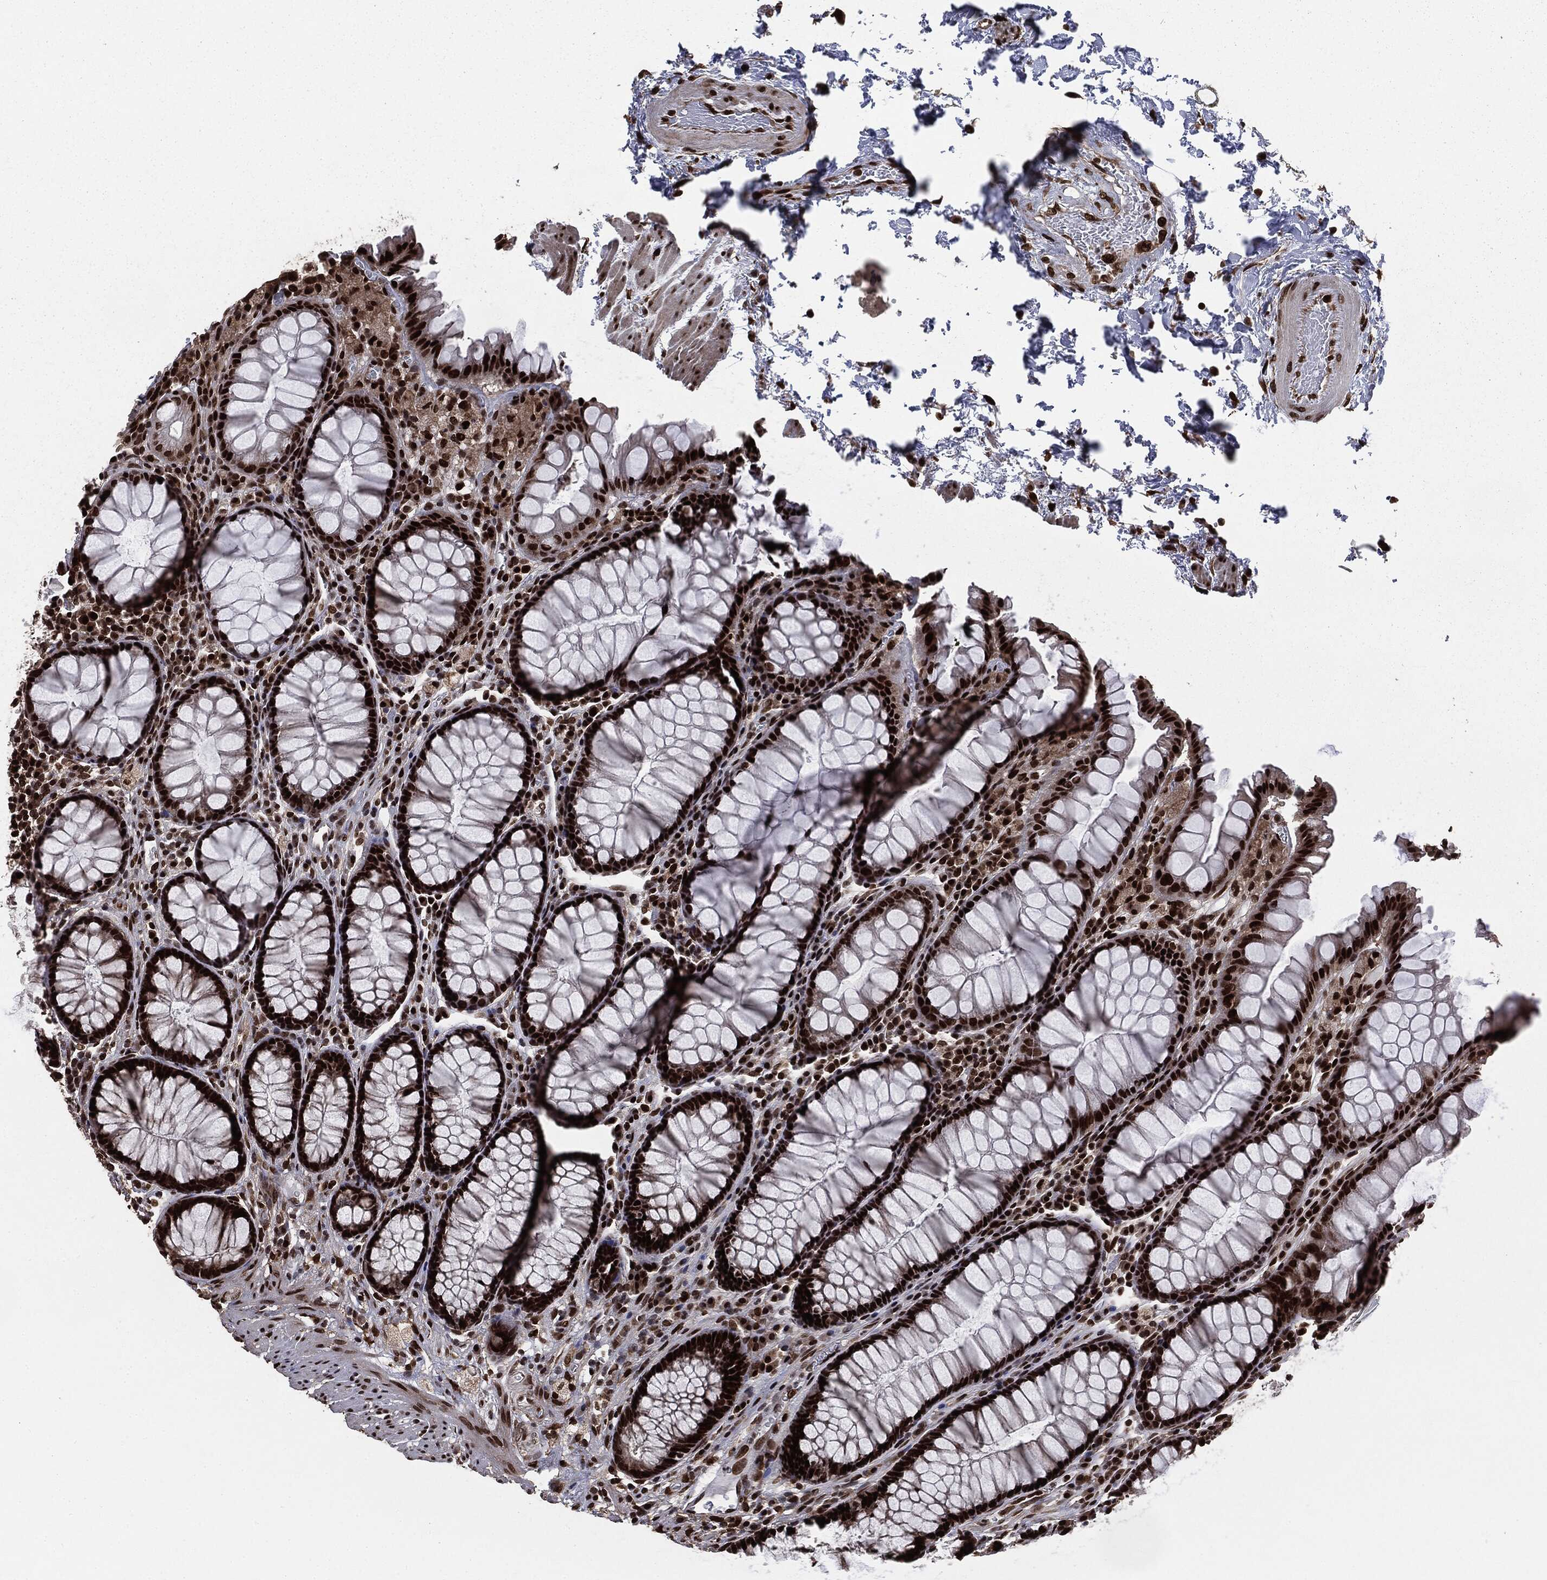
{"staining": {"intensity": "strong", "quantity": ">75%", "location": "nuclear"}, "tissue": "rectum", "cell_type": "Glandular cells", "image_type": "normal", "snomed": [{"axis": "morphology", "description": "Normal tissue, NOS"}, {"axis": "topography", "description": "Rectum"}], "caption": "A histopathology image of human rectum stained for a protein exhibits strong nuclear brown staining in glandular cells. (DAB IHC, brown staining for protein, blue staining for nuclei).", "gene": "DVL2", "patient": {"sex": "female", "age": 68}}